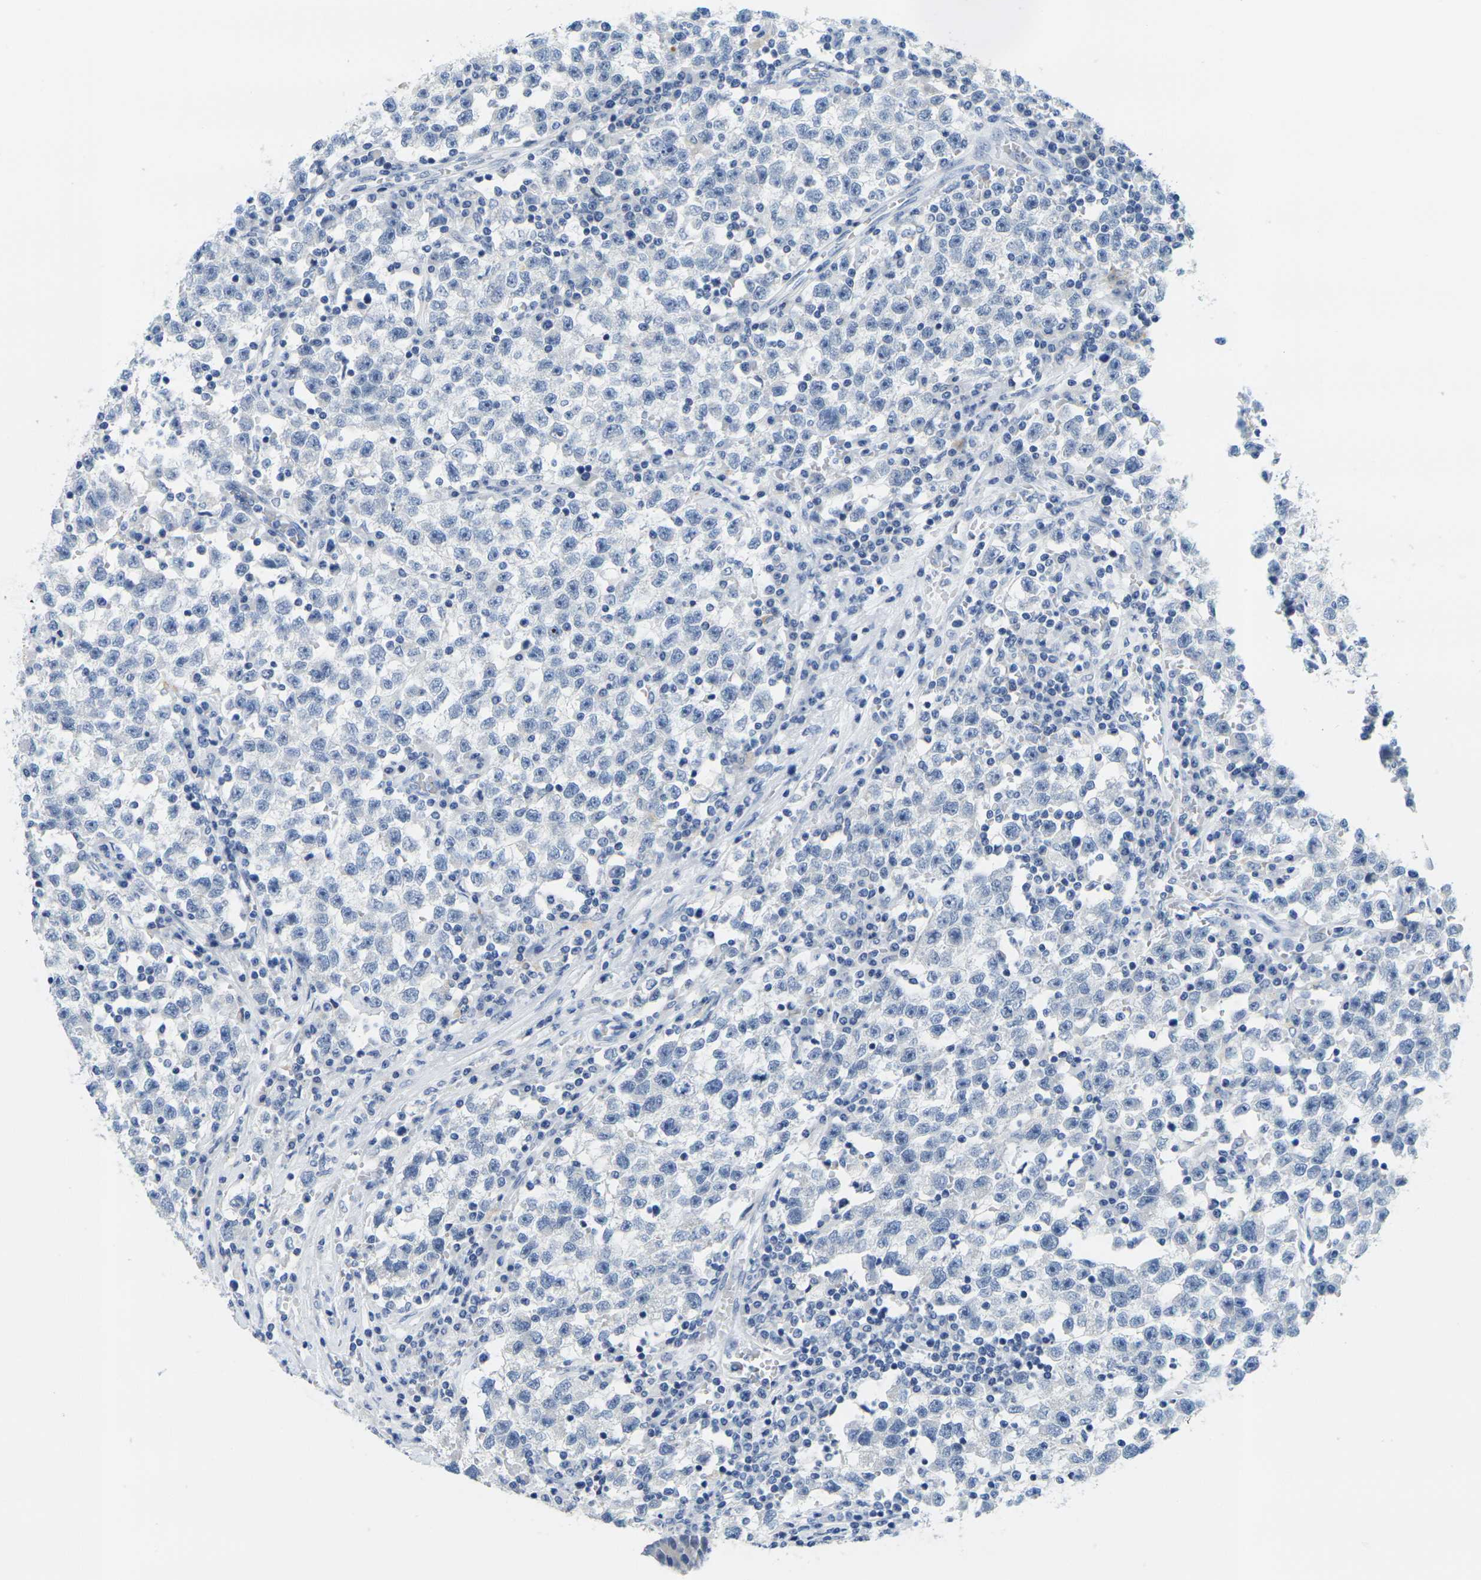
{"staining": {"intensity": "negative", "quantity": "none", "location": "none"}, "tissue": "testis cancer", "cell_type": "Tumor cells", "image_type": "cancer", "snomed": [{"axis": "morphology", "description": "Seminoma, NOS"}, {"axis": "topography", "description": "Testis"}], "caption": "Tumor cells show no significant protein expression in testis cancer (seminoma).", "gene": "GPR15", "patient": {"sex": "male", "age": 22}}